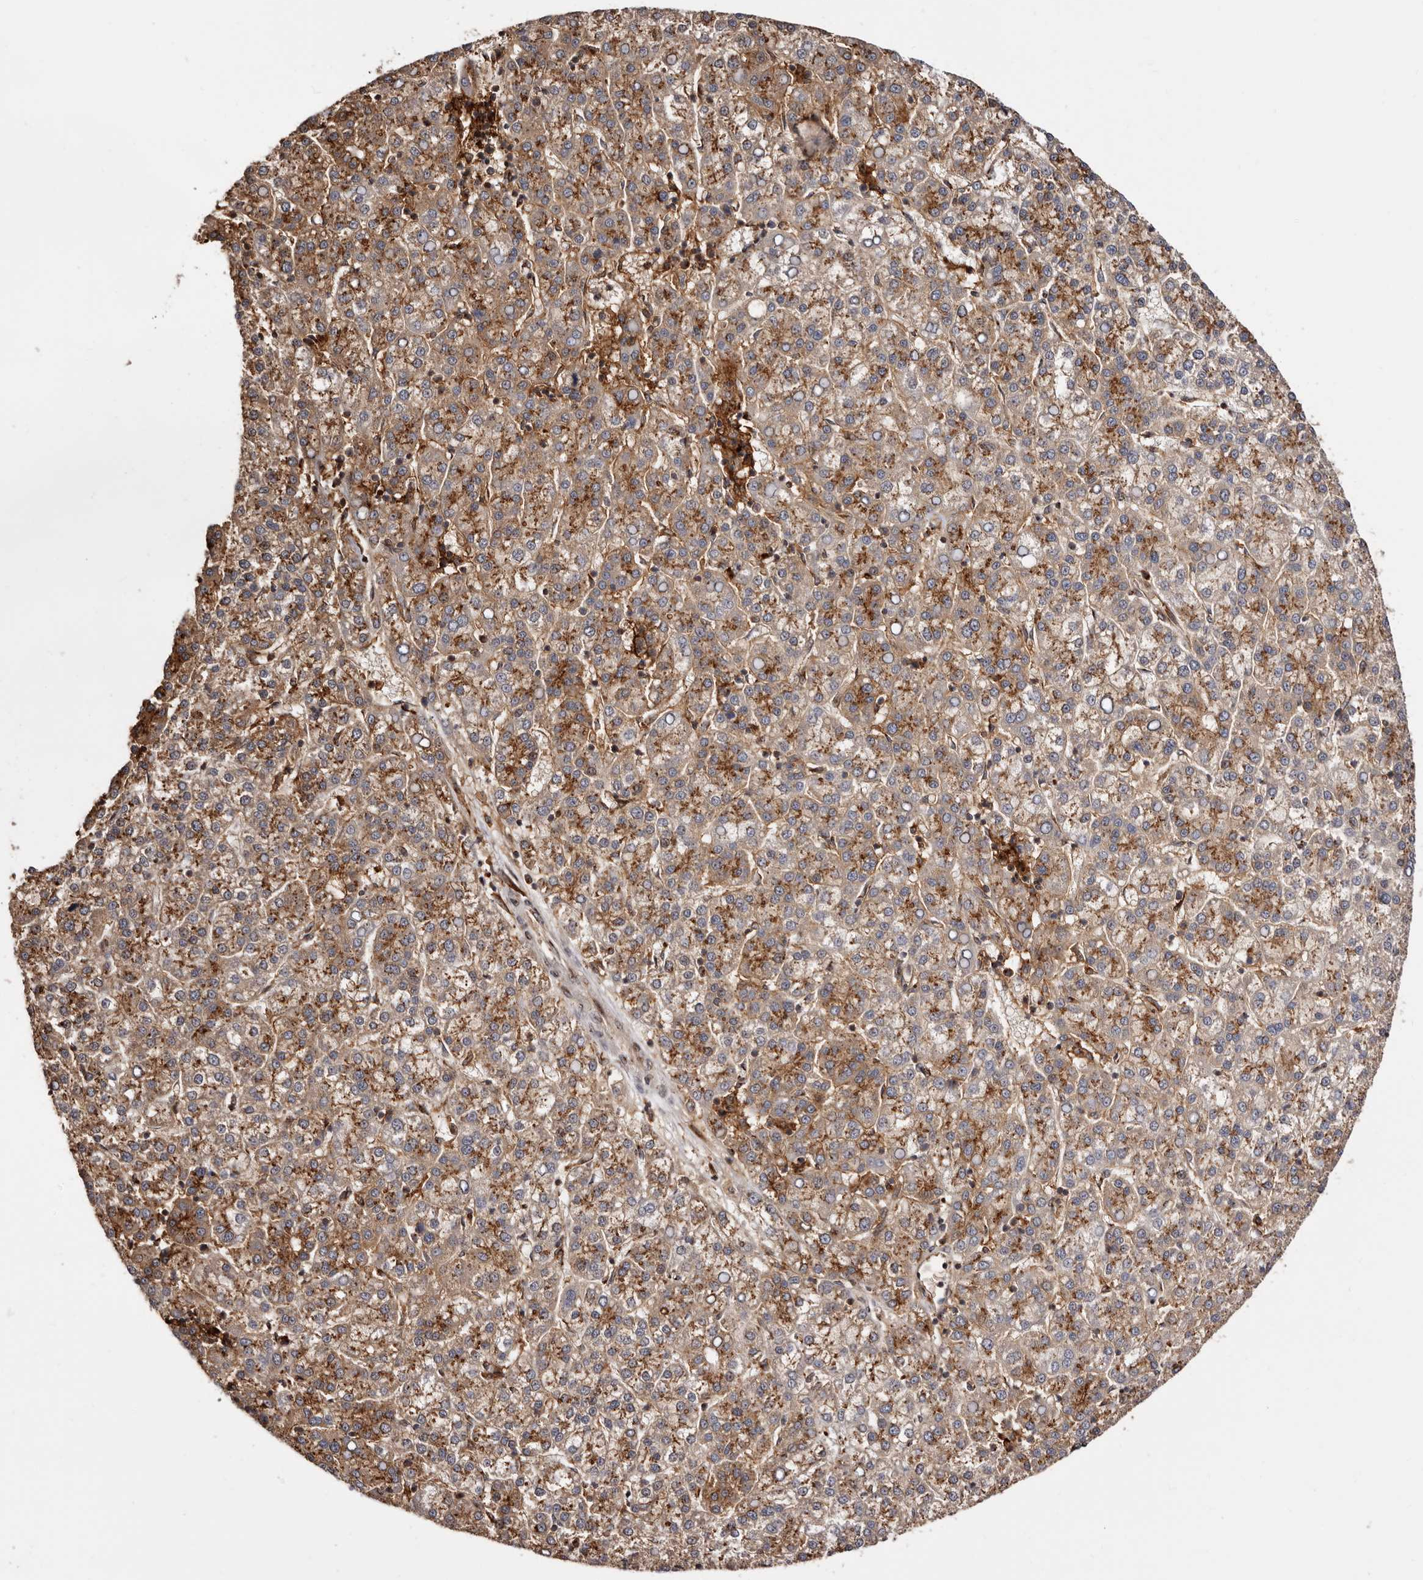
{"staining": {"intensity": "strong", "quantity": ">75%", "location": "cytoplasmic/membranous"}, "tissue": "liver cancer", "cell_type": "Tumor cells", "image_type": "cancer", "snomed": [{"axis": "morphology", "description": "Carcinoma, Hepatocellular, NOS"}, {"axis": "topography", "description": "Liver"}], "caption": "A photomicrograph of human liver hepatocellular carcinoma stained for a protein displays strong cytoplasmic/membranous brown staining in tumor cells.", "gene": "GPR27", "patient": {"sex": "female", "age": 58}}